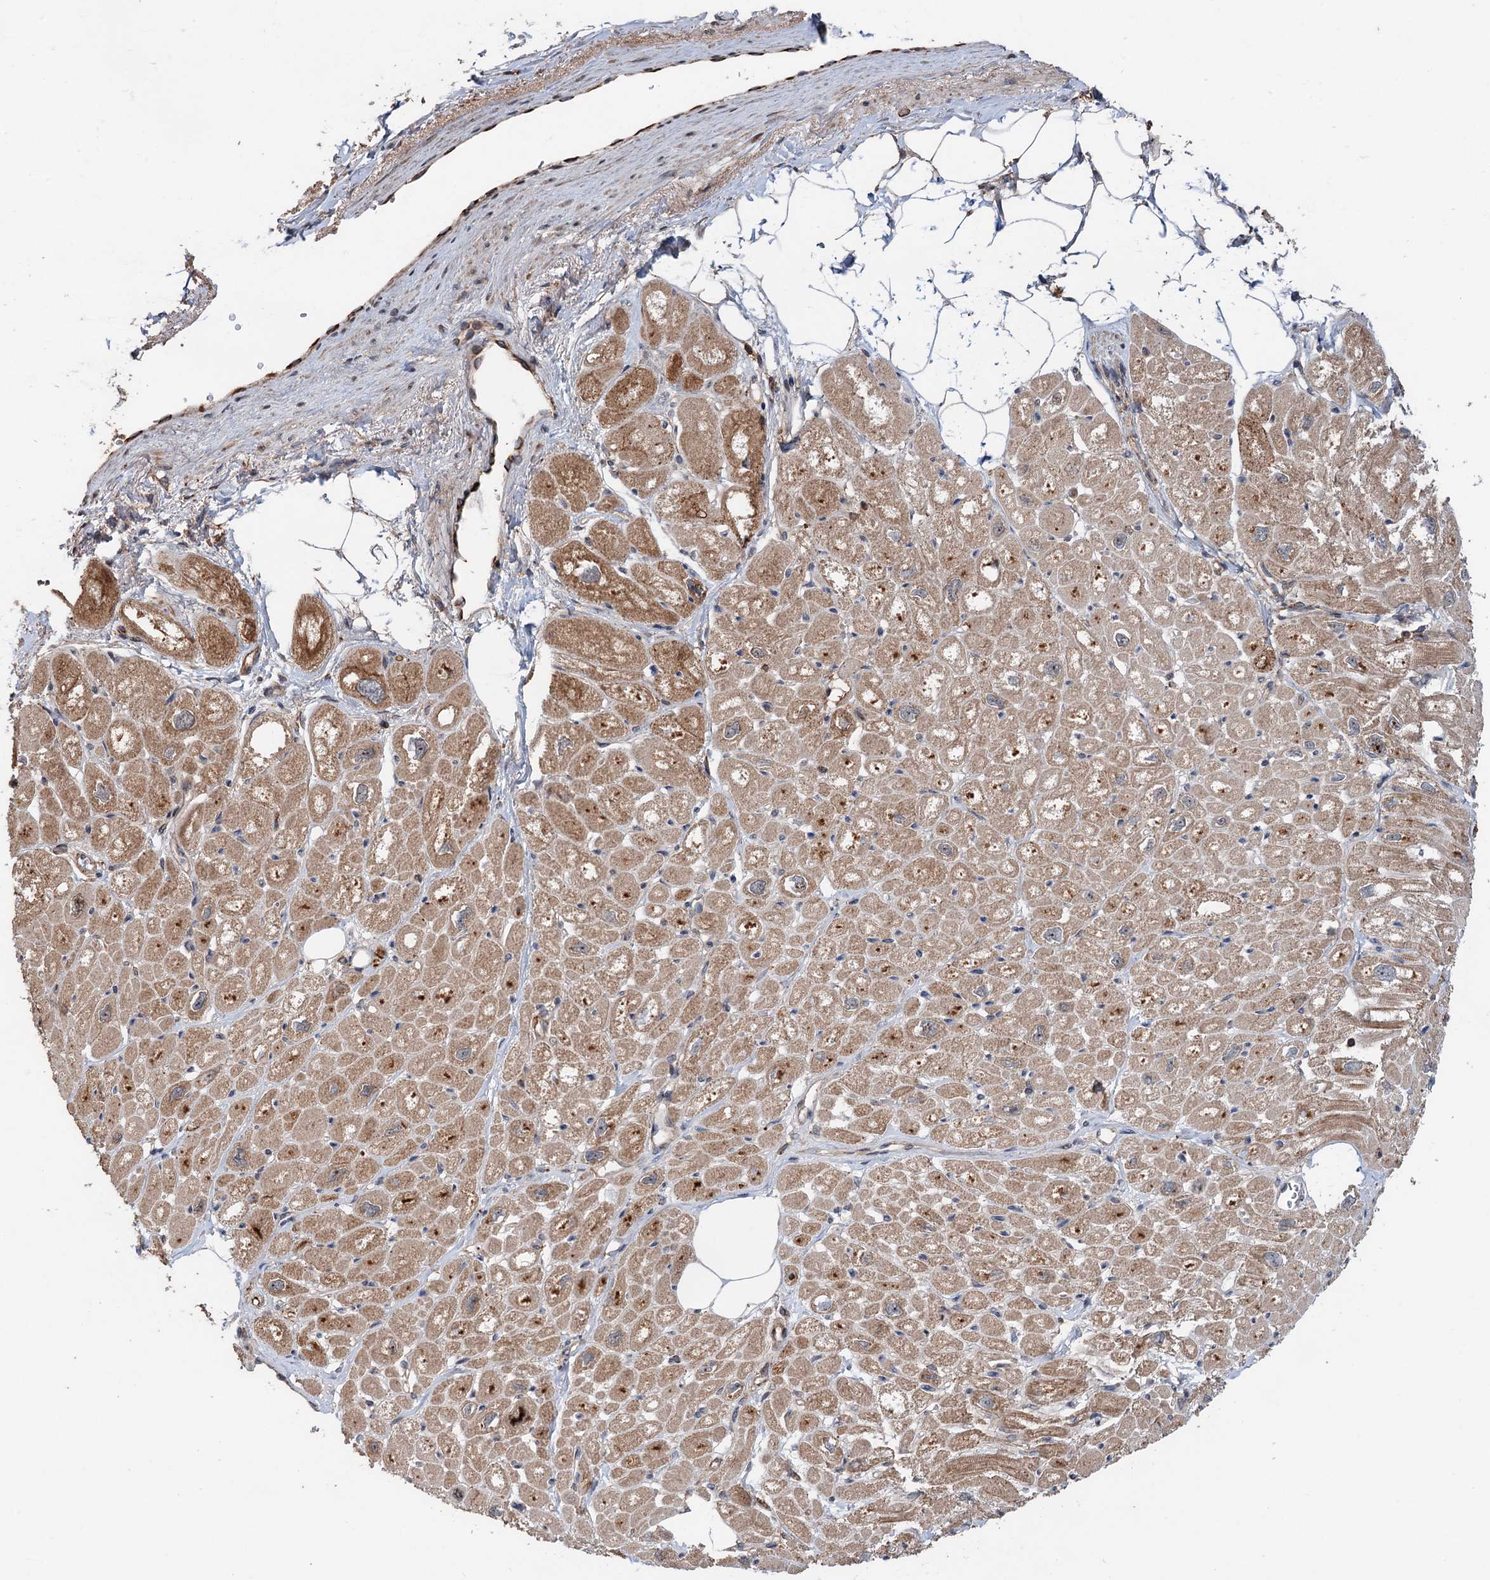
{"staining": {"intensity": "moderate", "quantity": ">75%", "location": "cytoplasmic/membranous"}, "tissue": "heart muscle", "cell_type": "Cardiomyocytes", "image_type": "normal", "snomed": [{"axis": "morphology", "description": "Normal tissue, NOS"}, {"axis": "topography", "description": "Heart"}], "caption": "An image of heart muscle stained for a protein exhibits moderate cytoplasmic/membranous brown staining in cardiomyocytes. (Brightfield microscopy of DAB IHC at high magnification).", "gene": "TMA16", "patient": {"sex": "male", "age": 50}}